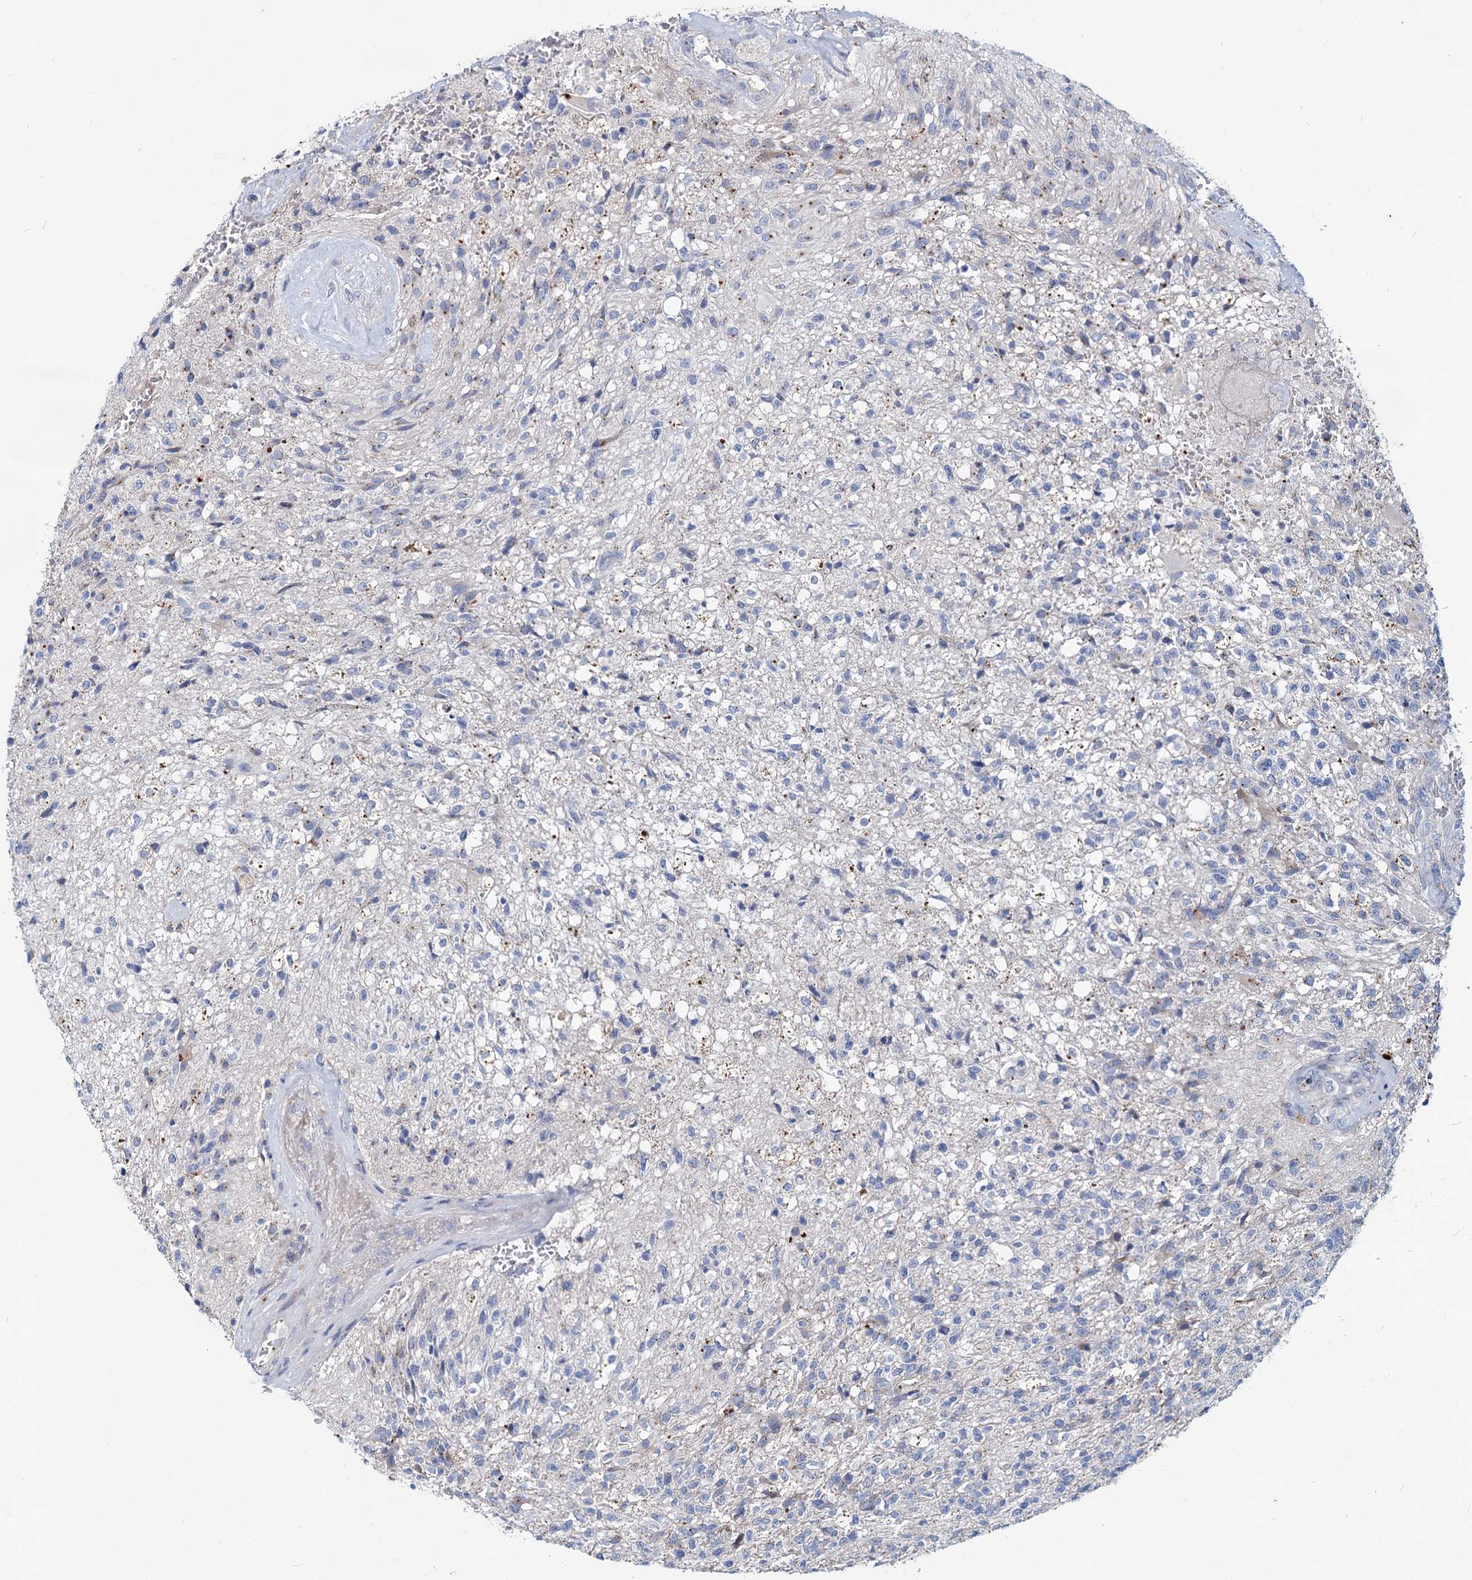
{"staining": {"intensity": "negative", "quantity": "none", "location": "none"}, "tissue": "glioma", "cell_type": "Tumor cells", "image_type": "cancer", "snomed": [{"axis": "morphology", "description": "Glioma, malignant, High grade"}, {"axis": "topography", "description": "Brain"}], "caption": "This is a micrograph of immunohistochemistry staining of glioma, which shows no staining in tumor cells. (Brightfield microscopy of DAB immunohistochemistry at high magnification).", "gene": "AGBL4", "patient": {"sex": "male", "age": 56}}